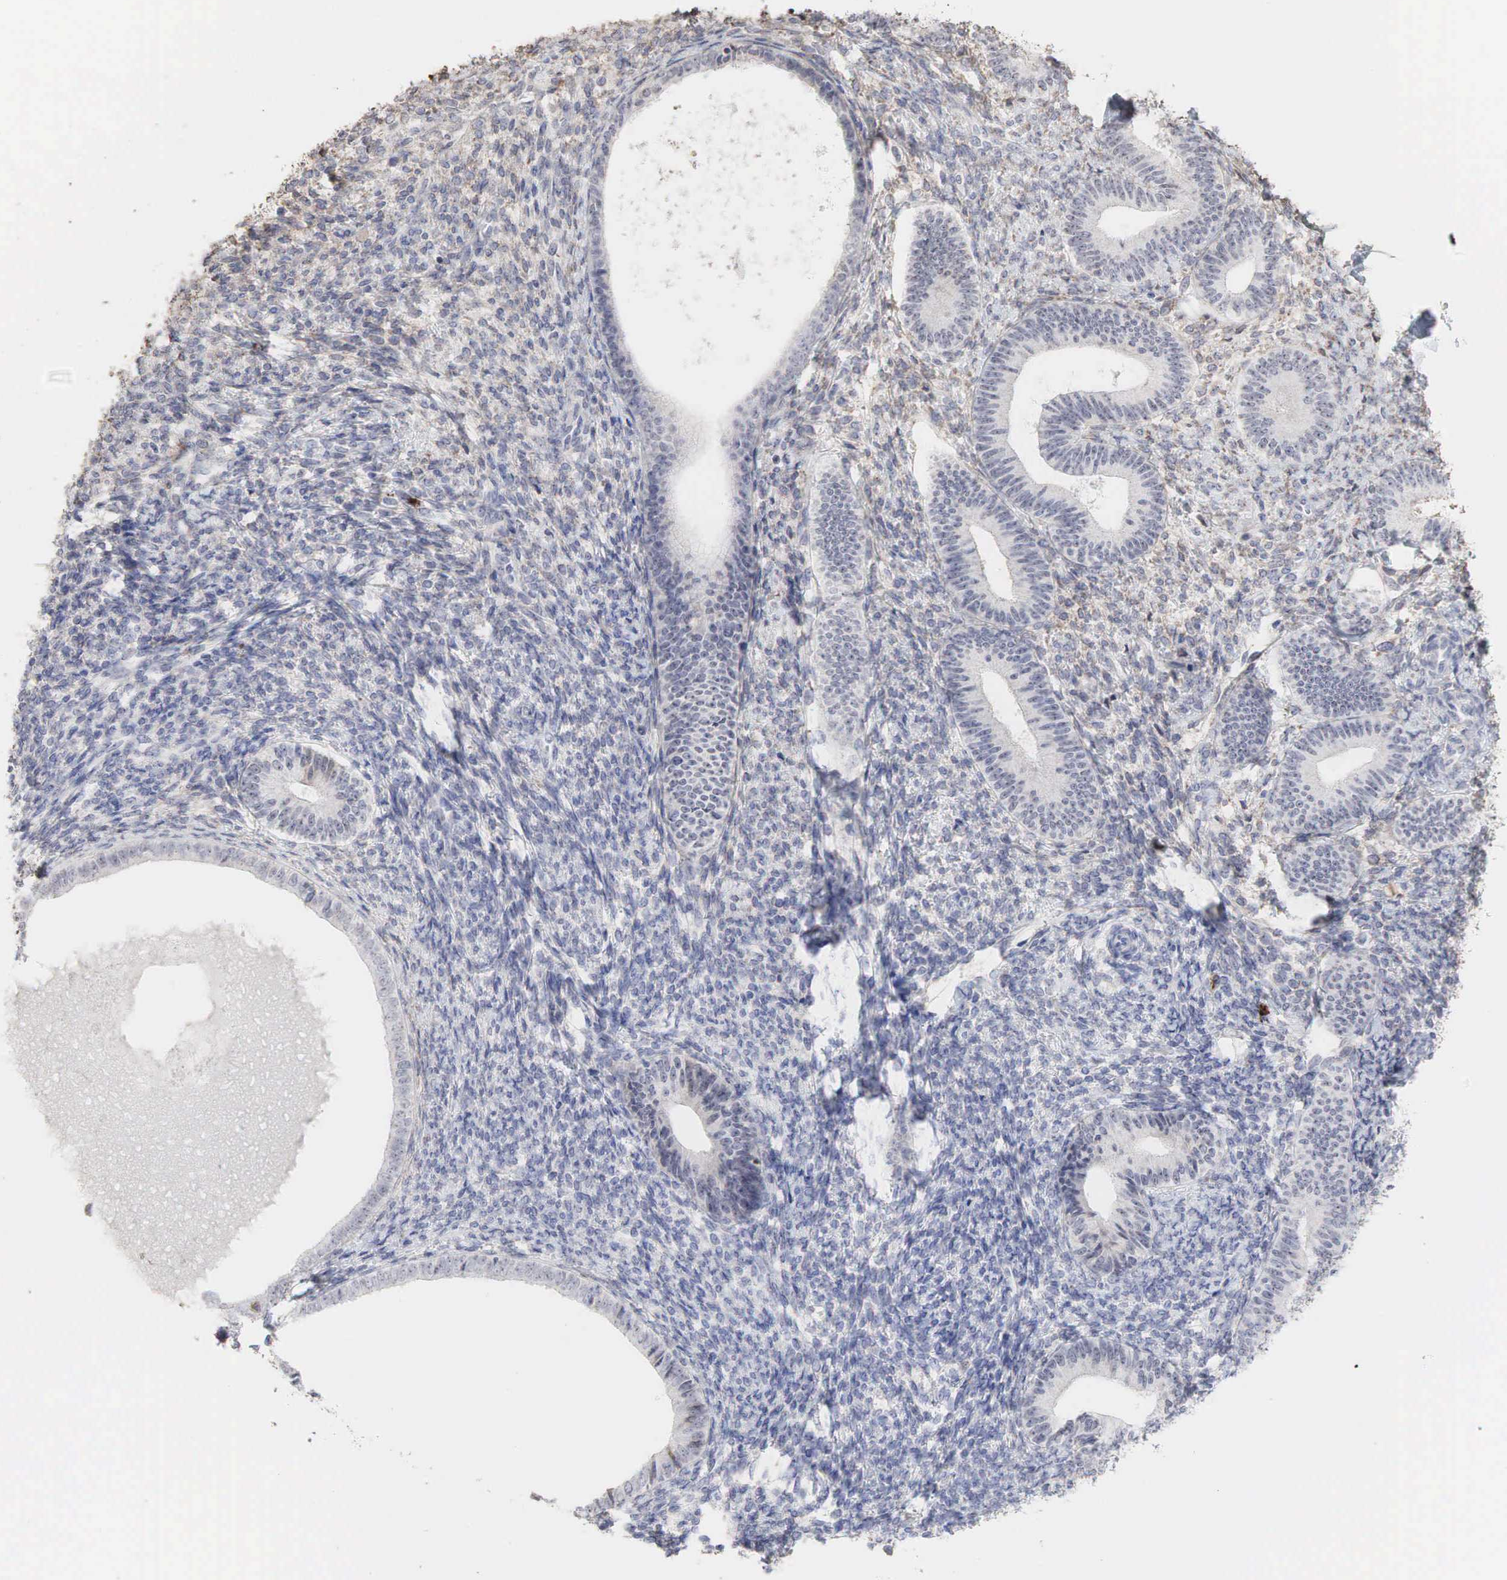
{"staining": {"intensity": "negative", "quantity": "none", "location": "none"}, "tissue": "endometrium", "cell_type": "Cells in endometrial stroma", "image_type": "normal", "snomed": [{"axis": "morphology", "description": "Normal tissue, NOS"}, {"axis": "topography", "description": "Endometrium"}], "caption": "Immunohistochemical staining of unremarkable endometrium shows no significant staining in cells in endometrial stroma.", "gene": "DKC1", "patient": {"sex": "female", "age": 82}}